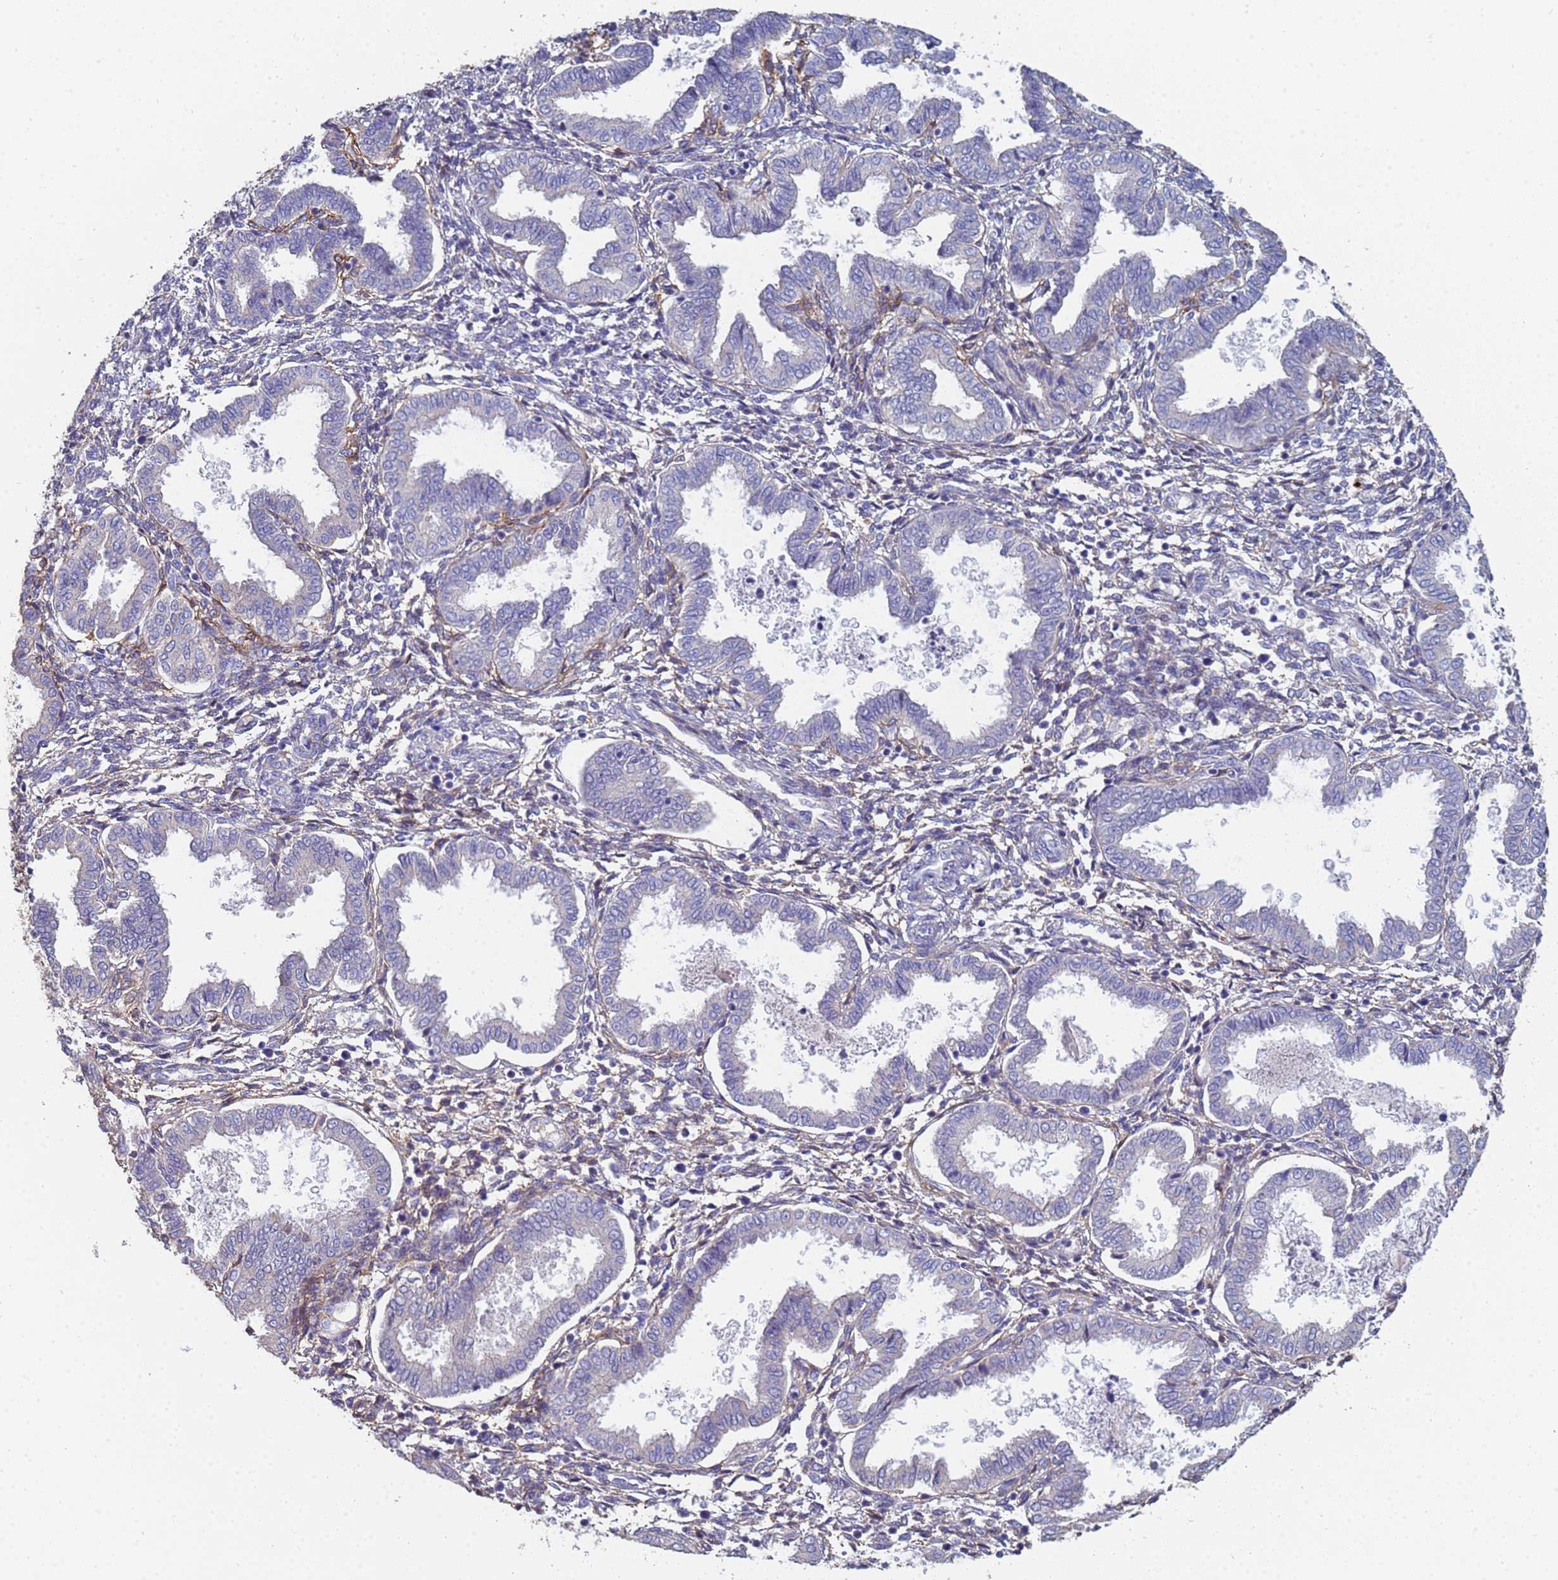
{"staining": {"intensity": "negative", "quantity": "none", "location": "none"}, "tissue": "endometrium", "cell_type": "Cells in endometrial stroma", "image_type": "normal", "snomed": [{"axis": "morphology", "description": "Normal tissue, NOS"}, {"axis": "topography", "description": "Endometrium"}], "caption": "IHC of benign endometrium demonstrates no staining in cells in endometrial stroma.", "gene": "ABCA8", "patient": {"sex": "female", "age": 33}}